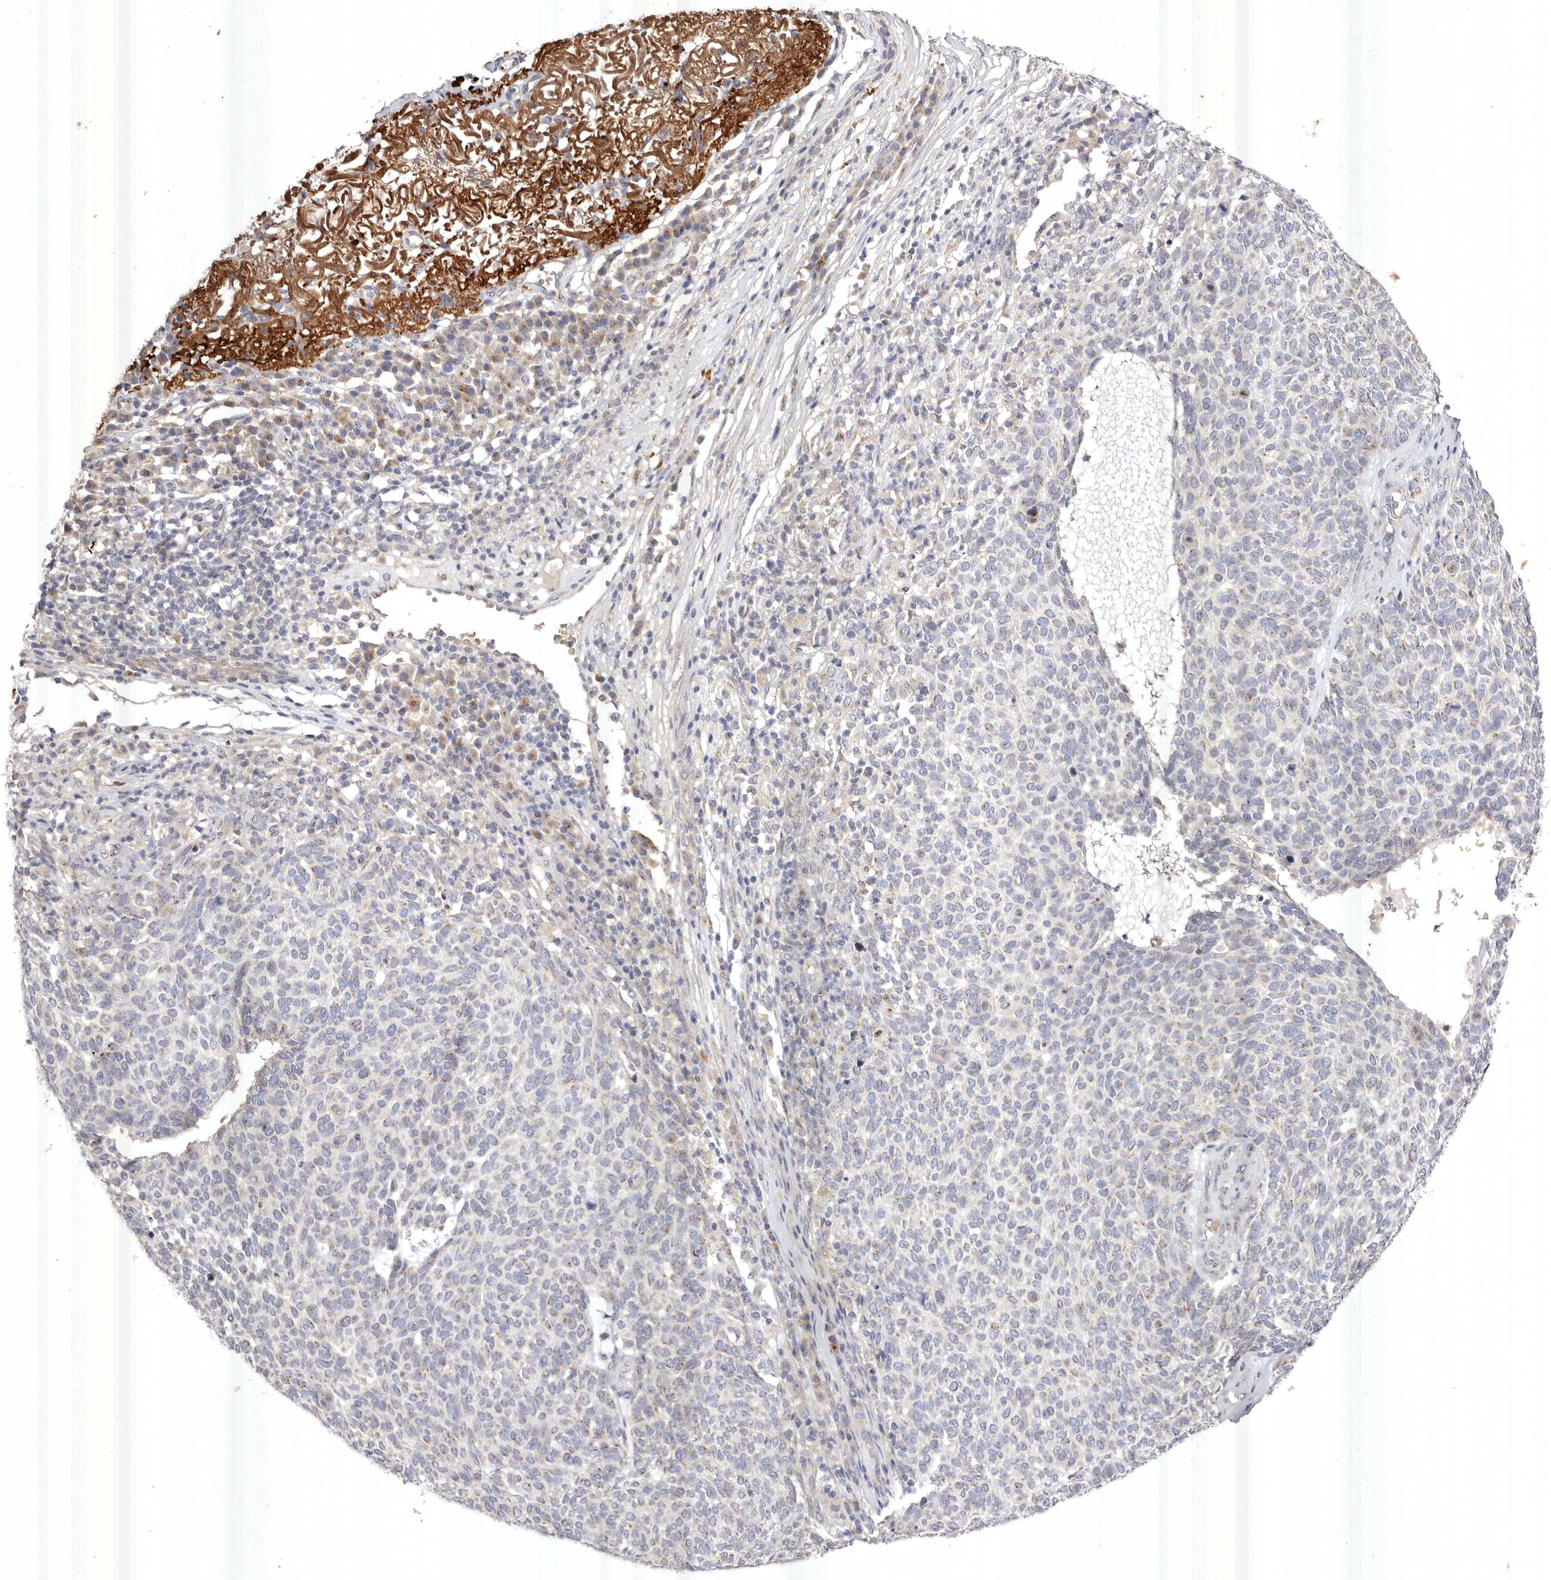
{"staining": {"intensity": "weak", "quantity": "<25%", "location": "cytoplasmic/membranous"}, "tissue": "skin cancer", "cell_type": "Tumor cells", "image_type": "cancer", "snomed": [{"axis": "morphology", "description": "Squamous cell carcinoma, NOS"}, {"axis": "topography", "description": "Skin"}], "caption": "IHC image of skin cancer (squamous cell carcinoma) stained for a protein (brown), which shows no staining in tumor cells. (DAB IHC, high magnification).", "gene": "USP24", "patient": {"sex": "female", "age": 90}}